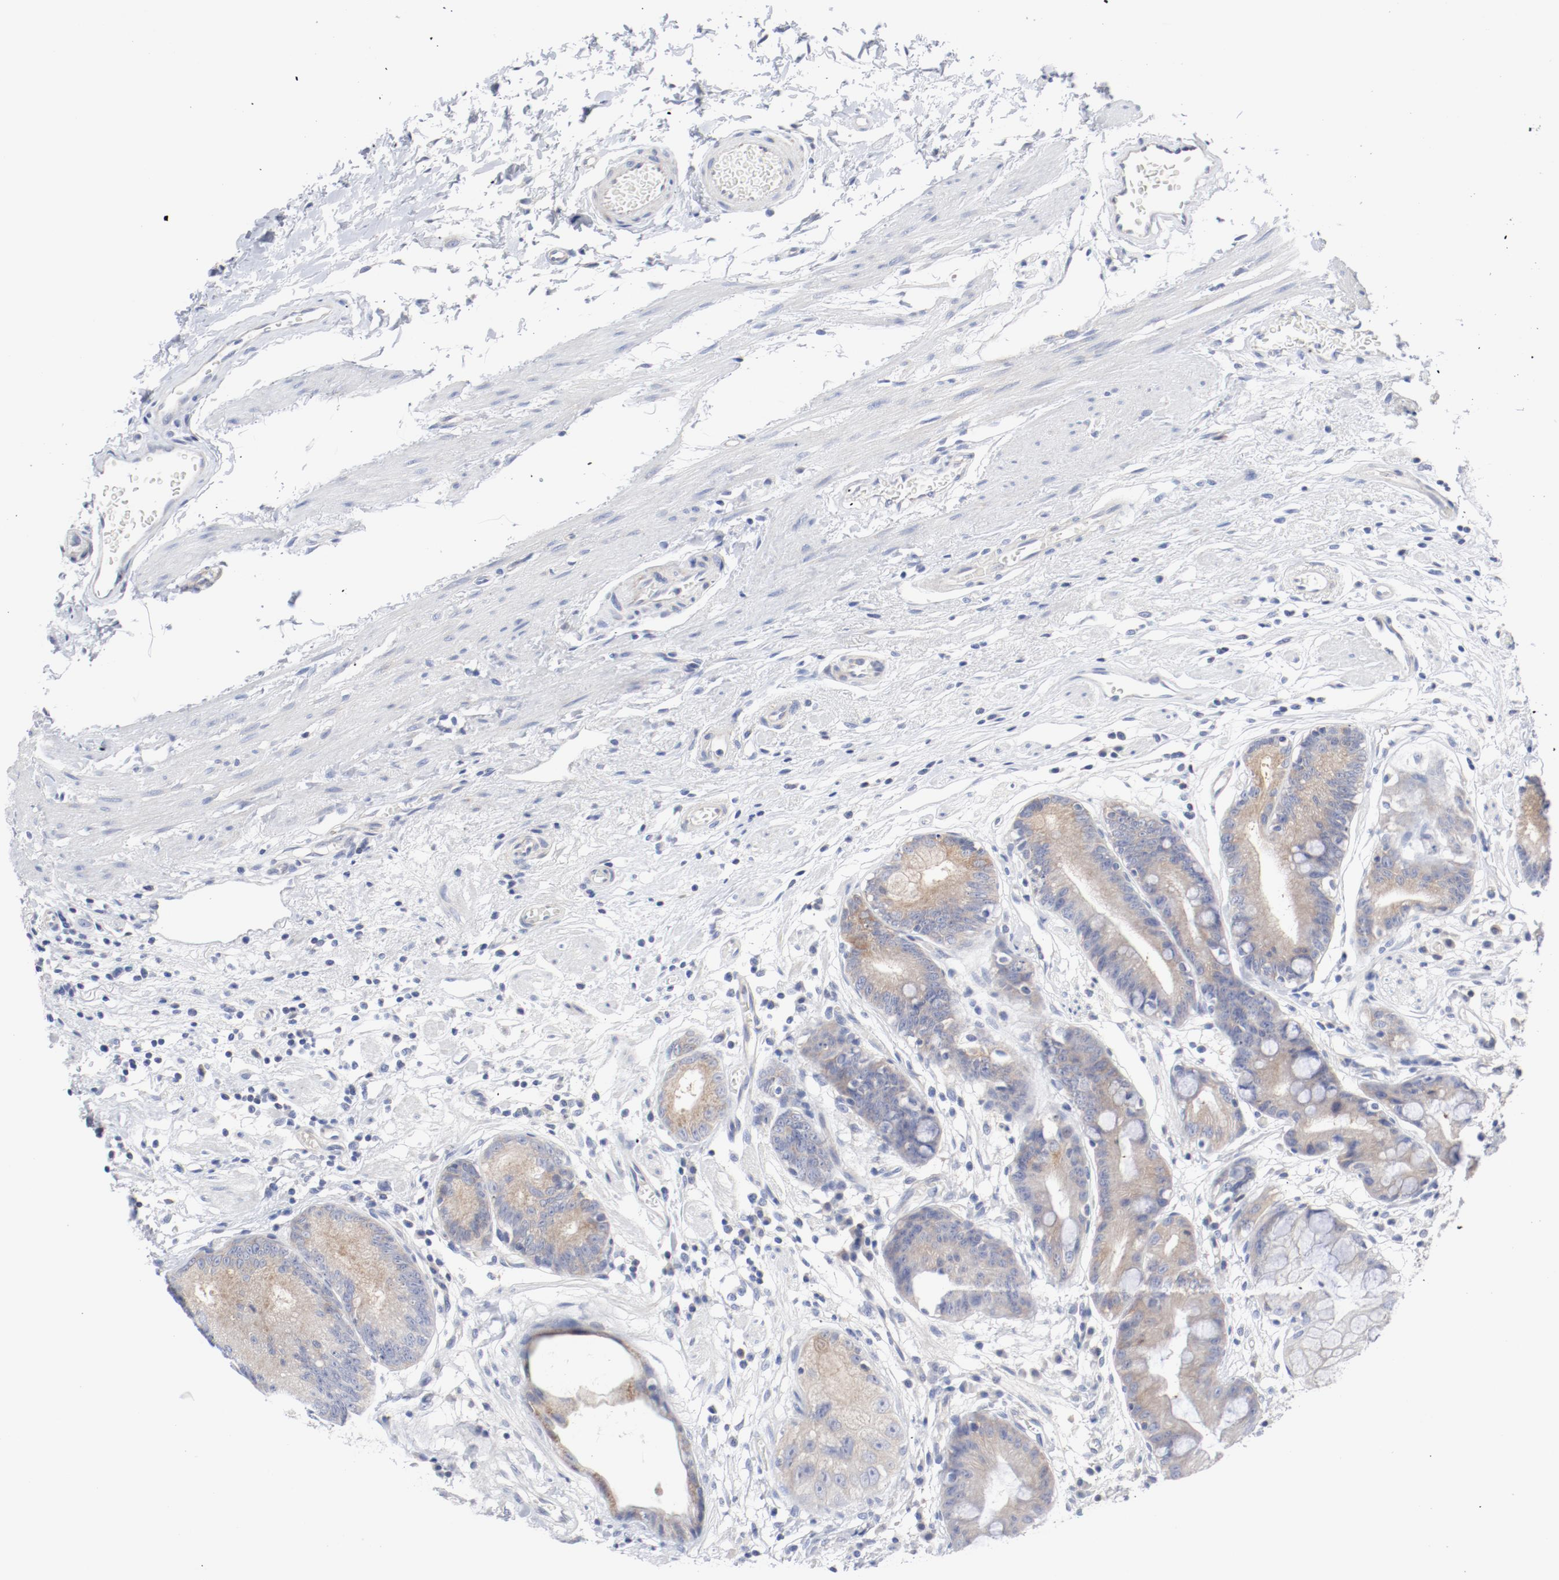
{"staining": {"intensity": "moderate", "quantity": ">75%", "location": "cytoplasmic/membranous"}, "tissue": "stomach", "cell_type": "Glandular cells", "image_type": "normal", "snomed": [{"axis": "morphology", "description": "Normal tissue, NOS"}, {"axis": "morphology", "description": "Inflammation, NOS"}, {"axis": "topography", "description": "Stomach, lower"}], "caption": "Immunohistochemical staining of benign human stomach exhibits moderate cytoplasmic/membranous protein expression in approximately >75% of glandular cells. (IHC, brightfield microscopy, high magnification).", "gene": "BAD", "patient": {"sex": "male", "age": 59}}